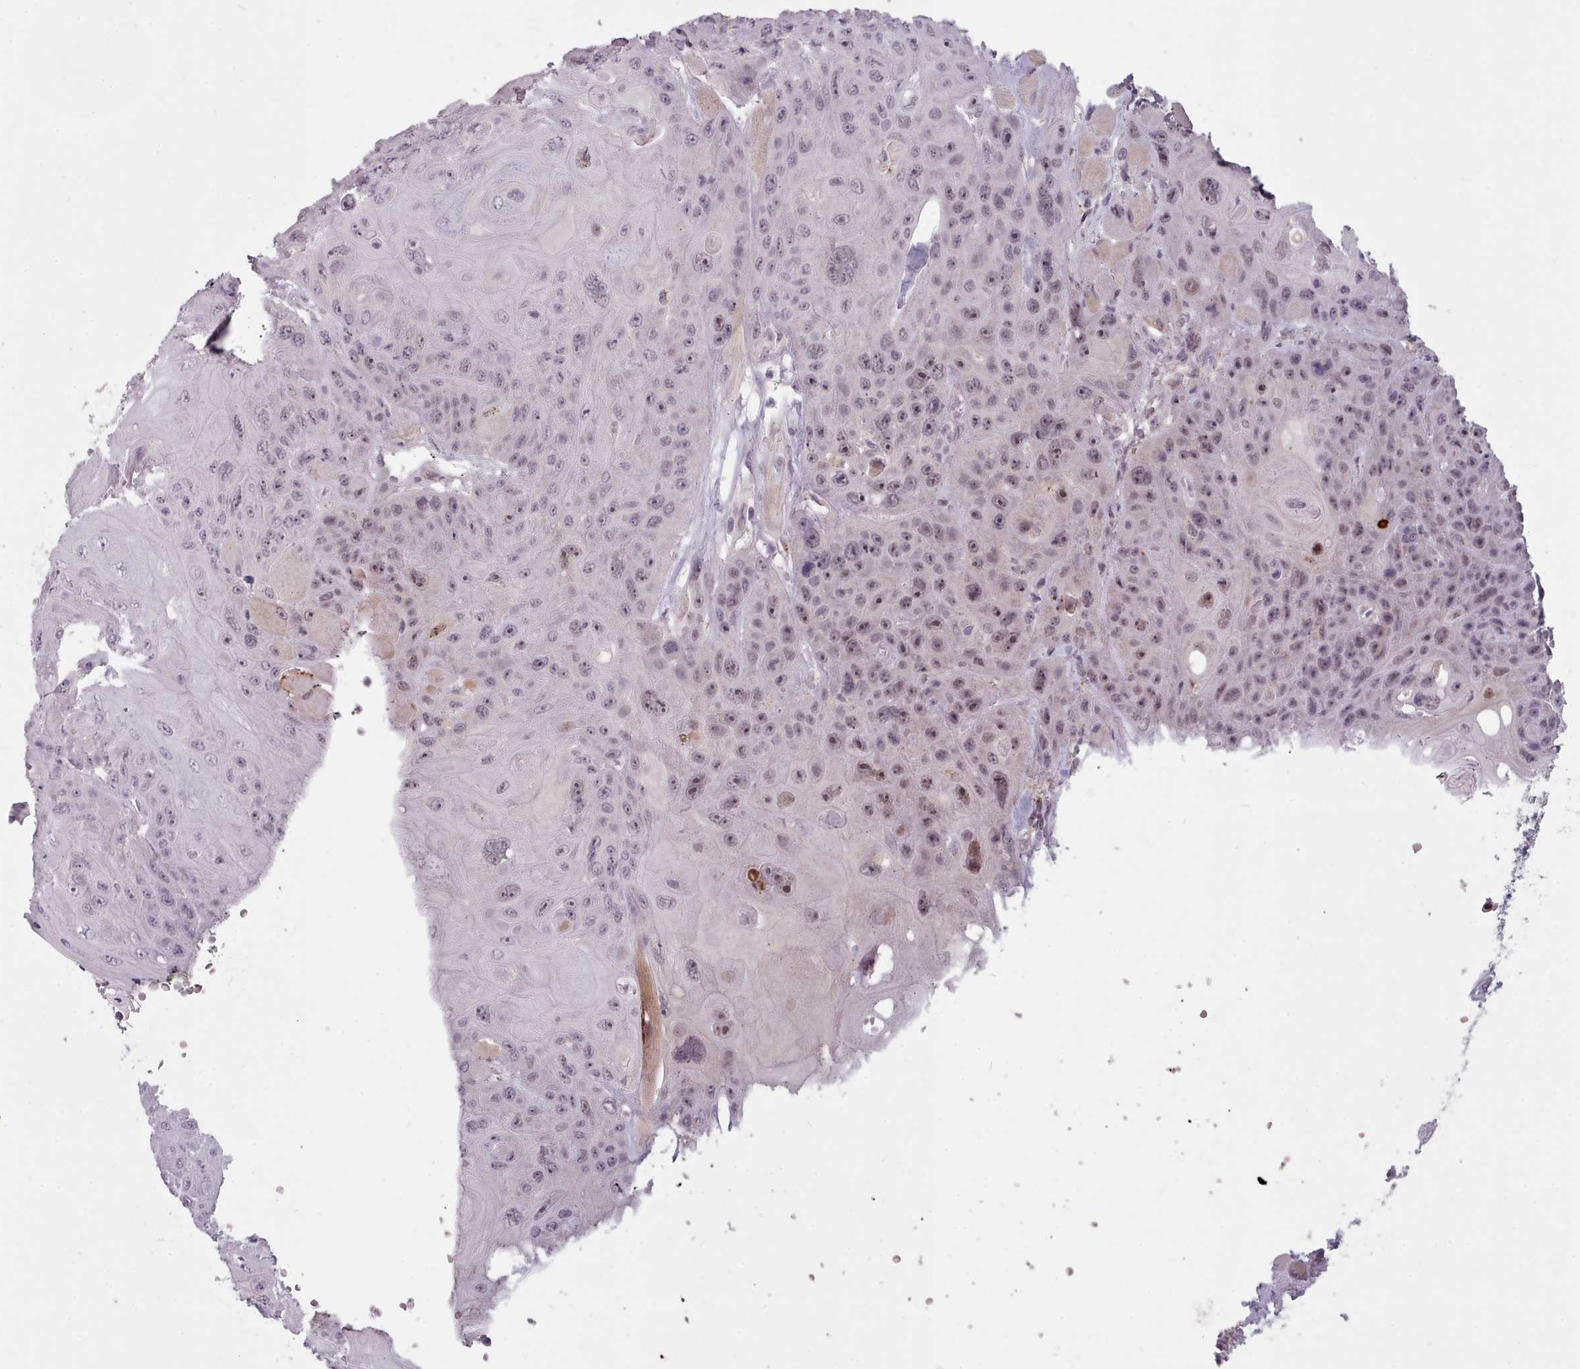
{"staining": {"intensity": "moderate", "quantity": "<25%", "location": "nuclear"}, "tissue": "head and neck cancer", "cell_type": "Tumor cells", "image_type": "cancer", "snomed": [{"axis": "morphology", "description": "Squamous cell carcinoma, NOS"}, {"axis": "topography", "description": "Head-Neck"}], "caption": "There is low levels of moderate nuclear expression in tumor cells of head and neck cancer, as demonstrated by immunohistochemical staining (brown color).", "gene": "PBX4", "patient": {"sex": "female", "age": 59}}